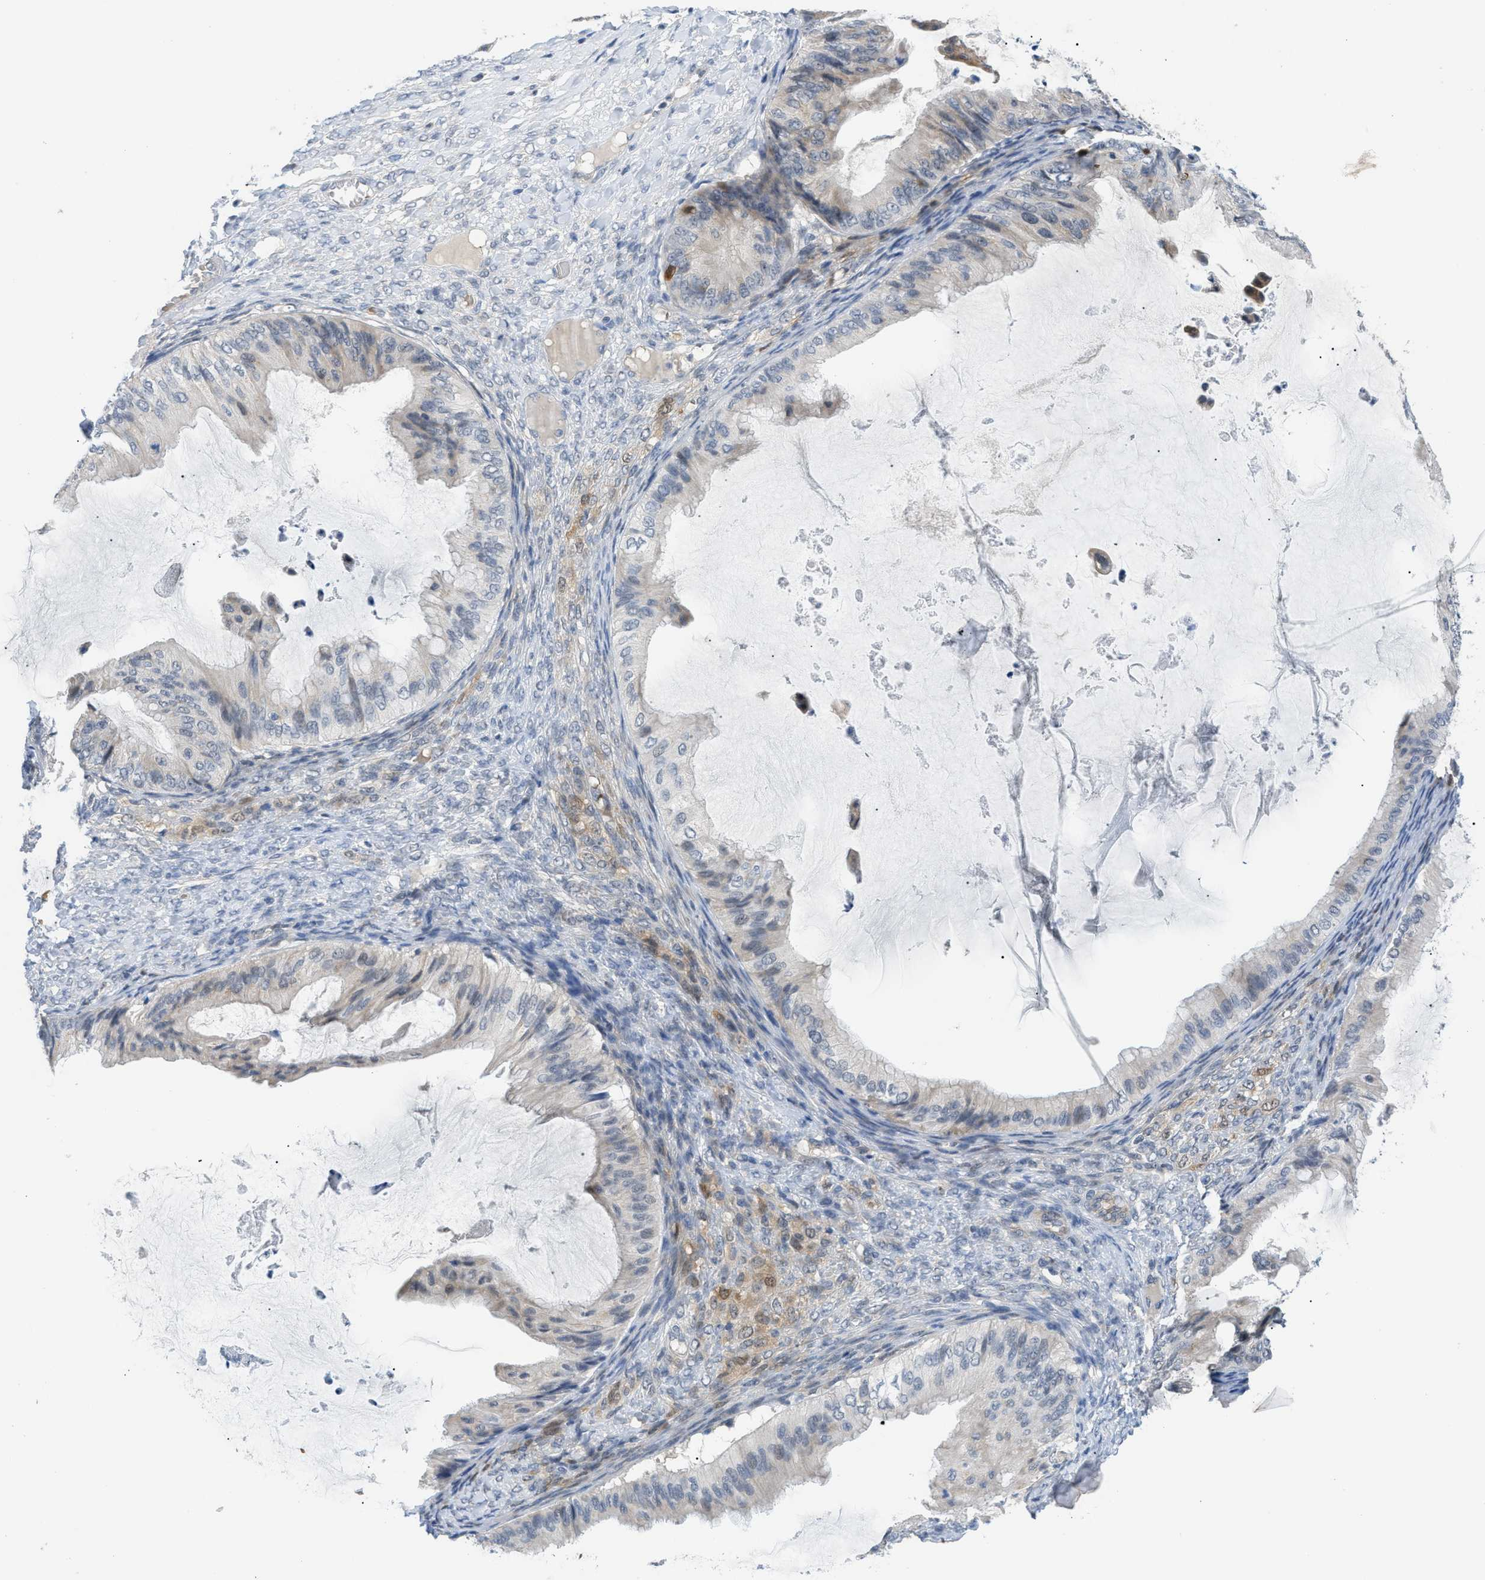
{"staining": {"intensity": "weak", "quantity": "<25%", "location": "cytoplasmic/membranous"}, "tissue": "ovarian cancer", "cell_type": "Tumor cells", "image_type": "cancer", "snomed": [{"axis": "morphology", "description": "Cystadenocarcinoma, mucinous, NOS"}, {"axis": "topography", "description": "Ovary"}], "caption": "This is an immunohistochemistry (IHC) photomicrograph of human ovarian cancer (mucinous cystadenocarcinoma). There is no positivity in tumor cells.", "gene": "PSAT1", "patient": {"sex": "female", "age": 61}}